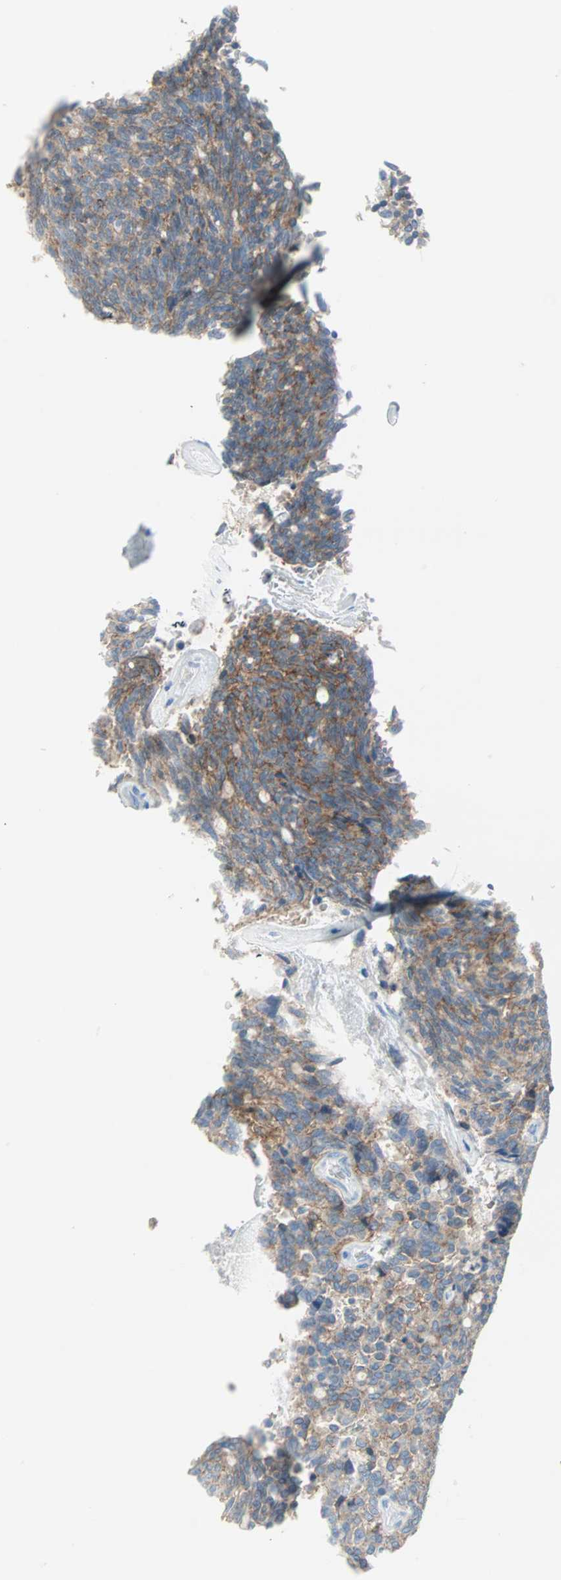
{"staining": {"intensity": "moderate", "quantity": ">75%", "location": "cytoplasmic/membranous"}, "tissue": "carcinoid", "cell_type": "Tumor cells", "image_type": "cancer", "snomed": [{"axis": "morphology", "description": "Carcinoid, malignant, NOS"}, {"axis": "topography", "description": "Pancreas"}], "caption": "Brown immunohistochemical staining in carcinoid (malignant) exhibits moderate cytoplasmic/membranous expression in approximately >75% of tumor cells. The protein of interest is shown in brown color, while the nuclei are stained blue.", "gene": "STX1A", "patient": {"sex": "female", "age": 54}}